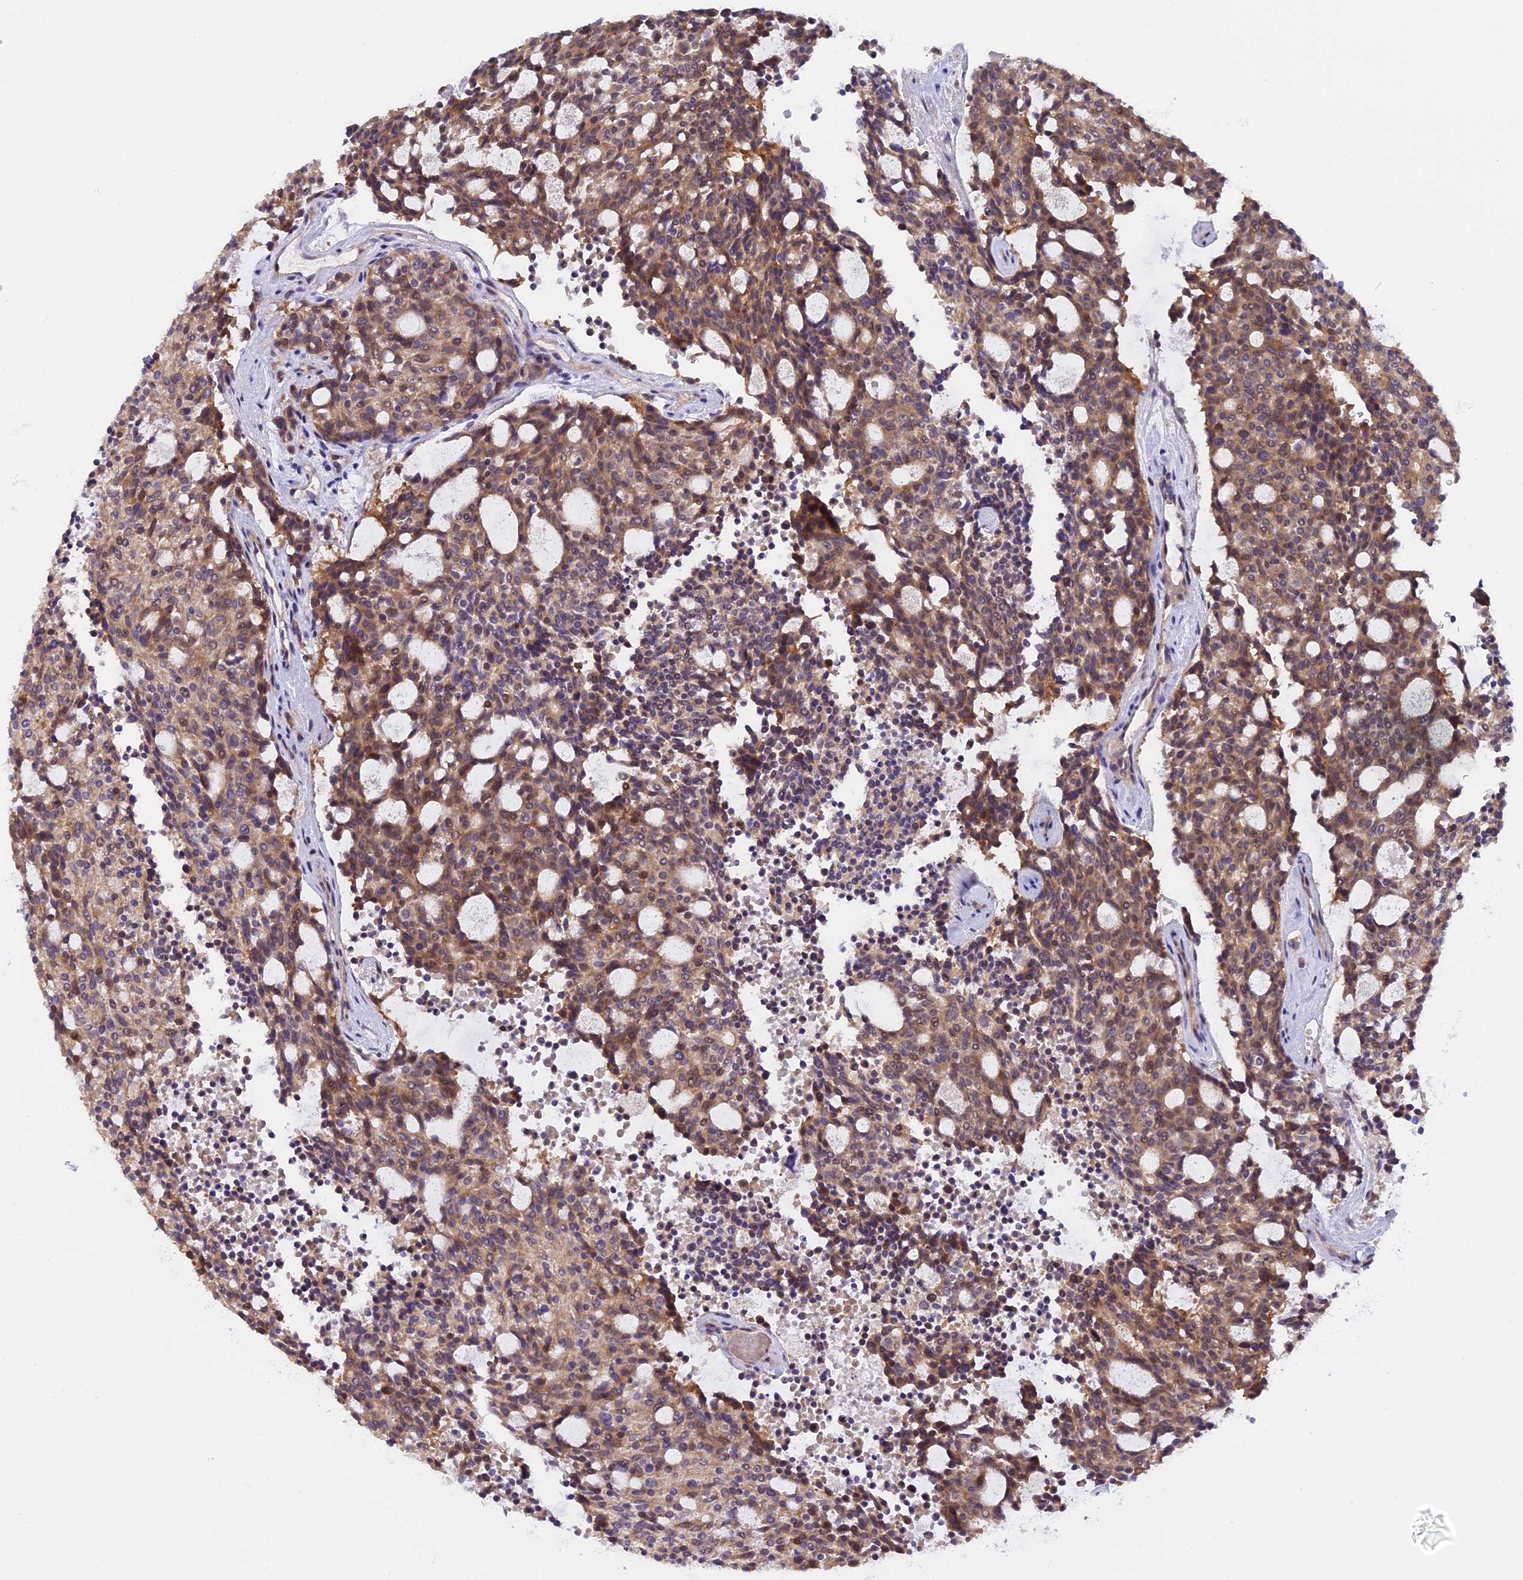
{"staining": {"intensity": "moderate", "quantity": ">75%", "location": "cytoplasmic/membranous"}, "tissue": "carcinoid", "cell_type": "Tumor cells", "image_type": "cancer", "snomed": [{"axis": "morphology", "description": "Carcinoid, malignant, NOS"}, {"axis": "topography", "description": "Pancreas"}], "caption": "Moderate cytoplasmic/membranous staining is appreciated in approximately >75% of tumor cells in carcinoid. The protein is shown in brown color, while the nuclei are stained blue.", "gene": "FAM98C", "patient": {"sex": "female", "age": 54}}